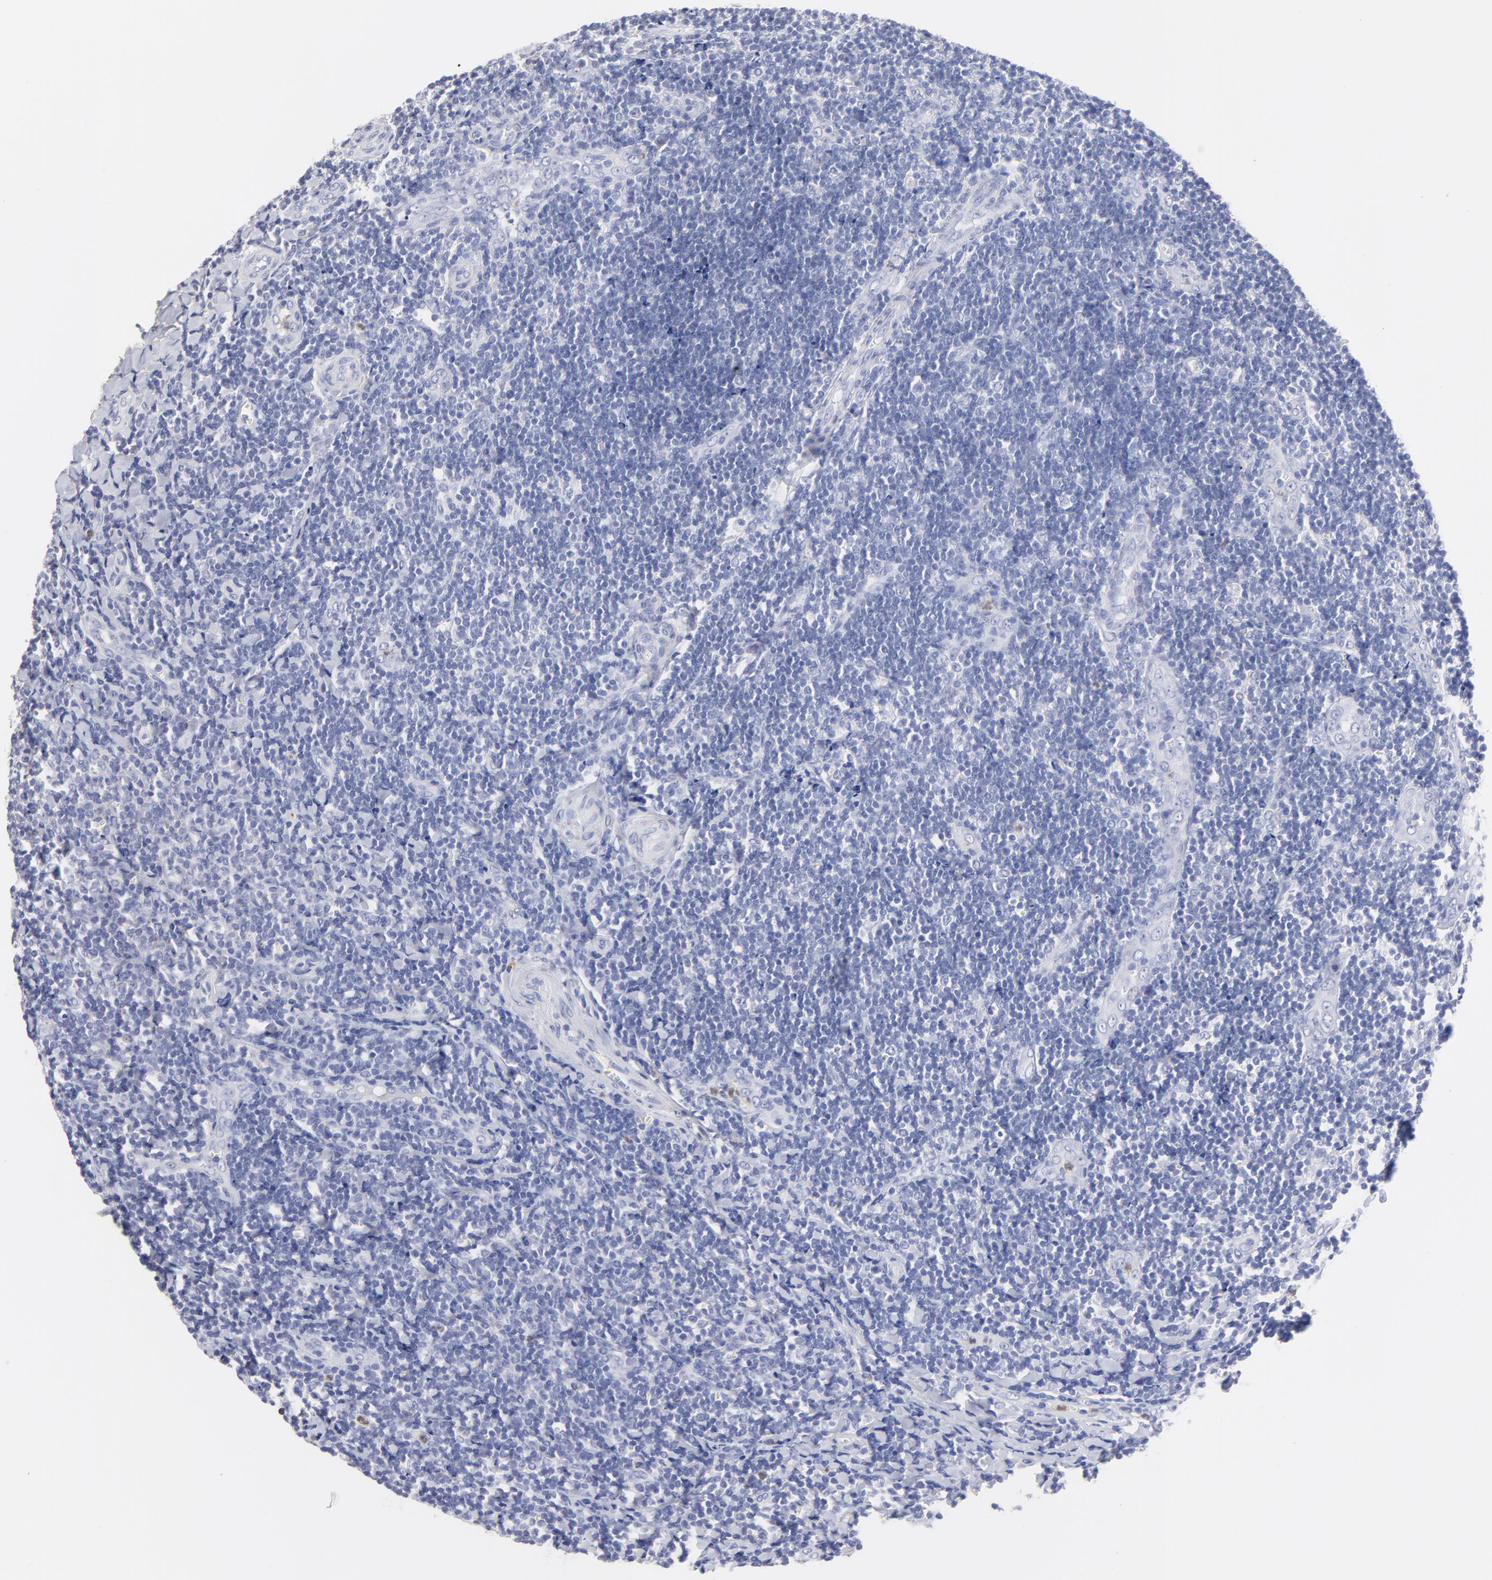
{"staining": {"intensity": "negative", "quantity": "none", "location": "none"}, "tissue": "tonsil", "cell_type": "Germinal center cells", "image_type": "normal", "snomed": [{"axis": "morphology", "description": "Normal tissue, NOS"}, {"axis": "topography", "description": "Tonsil"}], "caption": "DAB immunohistochemical staining of normal human tonsil displays no significant expression in germinal center cells. (DAB (3,3'-diaminobenzidine) immunohistochemistry with hematoxylin counter stain).", "gene": "SMARCA1", "patient": {"sex": "male", "age": 20}}